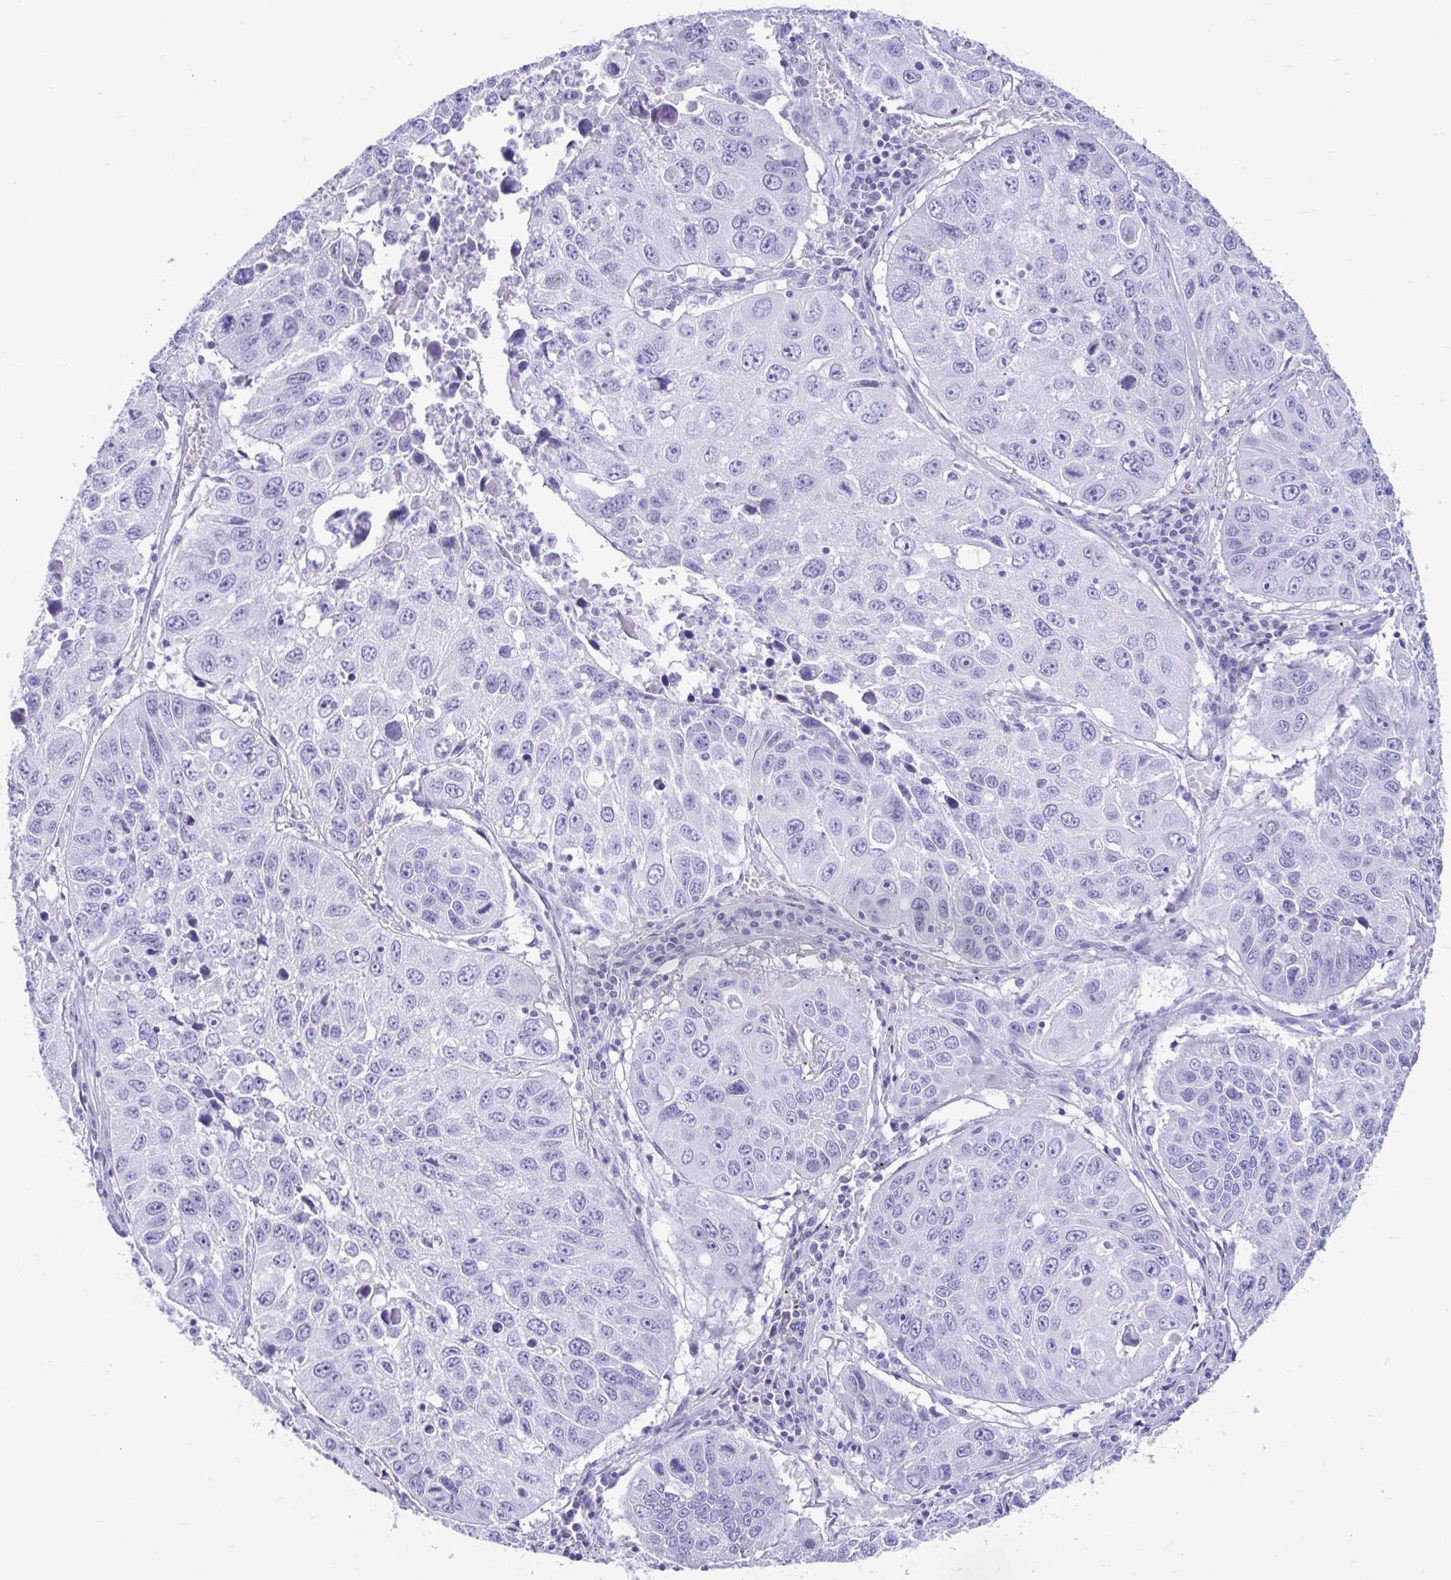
{"staining": {"intensity": "negative", "quantity": "none", "location": "none"}, "tissue": "lung cancer", "cell_type": "Tumor cells", "image_type": "cancer", "snomed": [{"axis": "morphology", "description": "Squamous cell carcinoma, NOS"}, {"axis": "topography", "description": "Lung"}], "caption": "This image is of squamous cell carcinoma (lung) stained with immunohistochemistry to label a protein in brown with the nuclei are counter-stained blue. There is no positivity in tumor cells.", "gene": "SMIM9", "patient": {"sex": "female", "age": 61}}